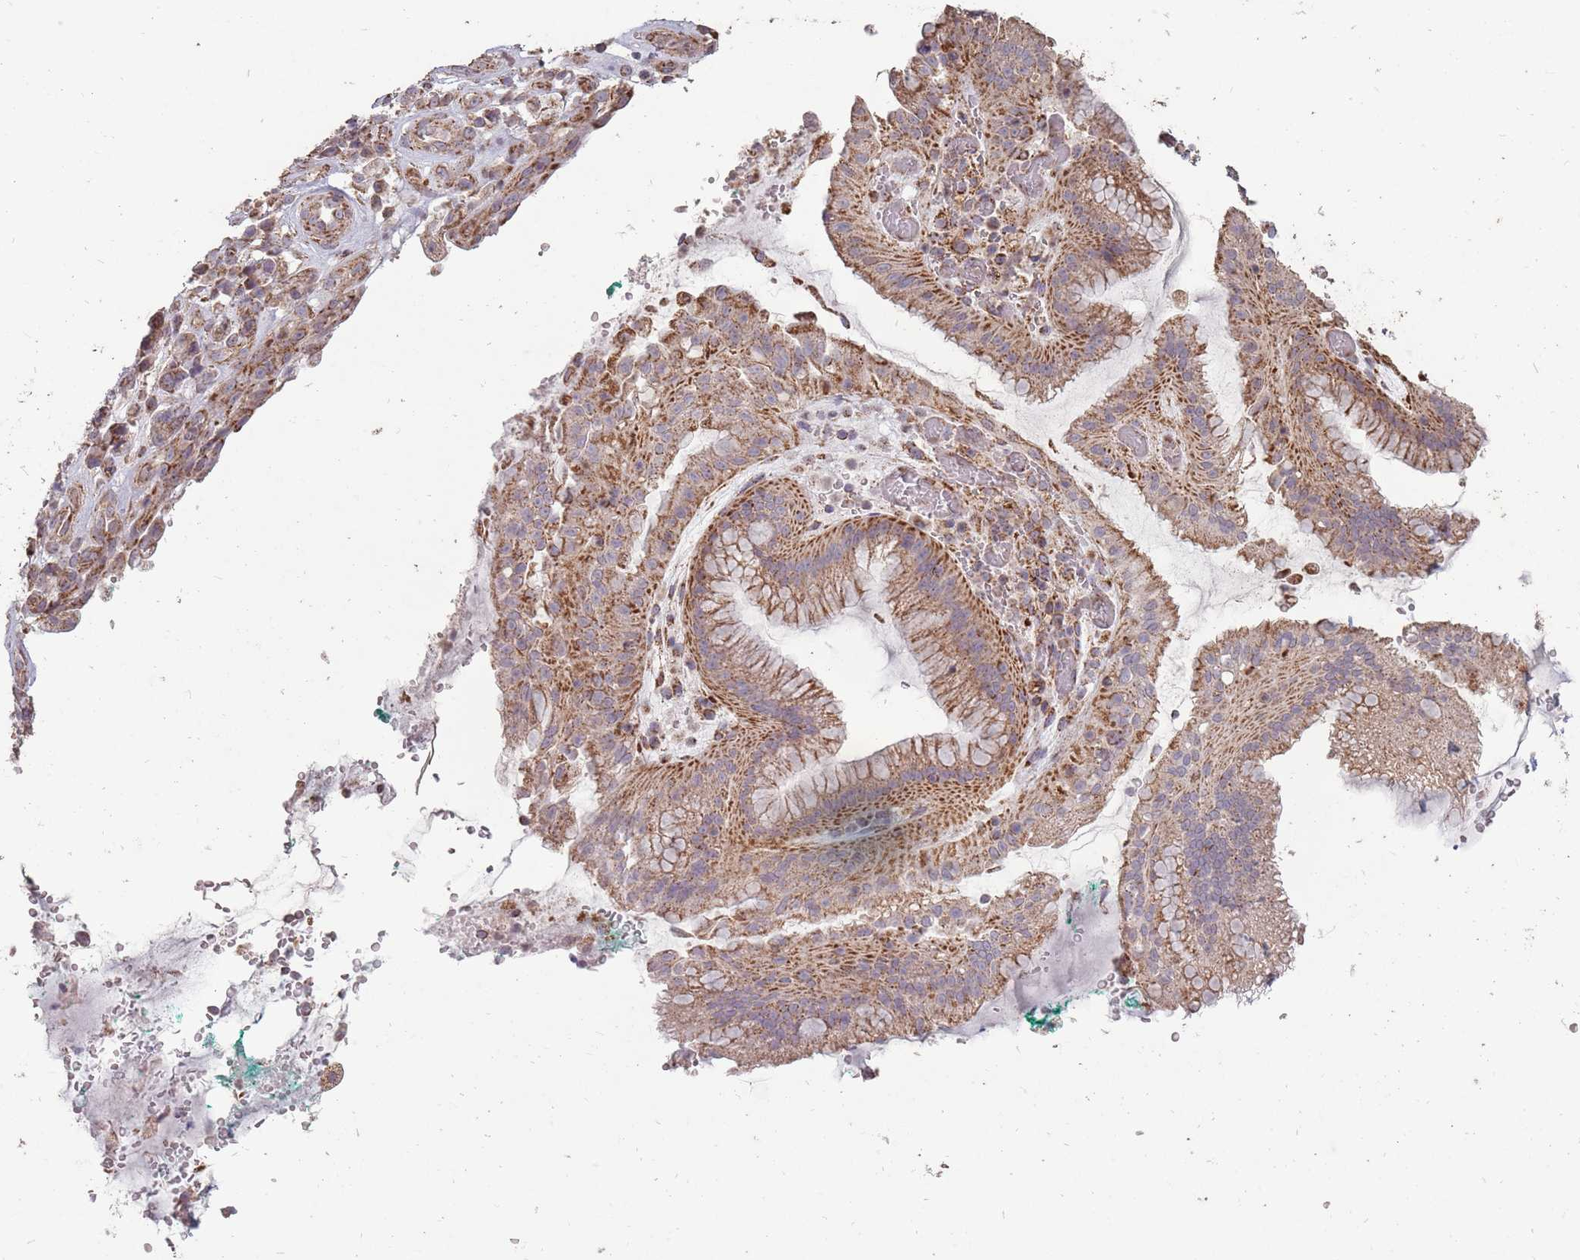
{"staining": {"intensity": "strong", "quantity": ">75%", "location": "cytoplasmic/membranous"}, "tissue": "stomach cancer", "cell_type": "Tumor cells", "image_type": "cancer", "snomed": [{"axis": "morphology", "description": "Adenocarcinoma, NOS"}, {"axis": "topography", "description": "Stomach"}], "caption": "Strong cytoplasmic/membranous staining for a protein is appreciated in approximately >75% of tumor cells of stomach cancer (adenocarcinoma) using immunohistochemistry.", "gene": "CNOT8", "patient": {"sex": "male", "age": 77}}